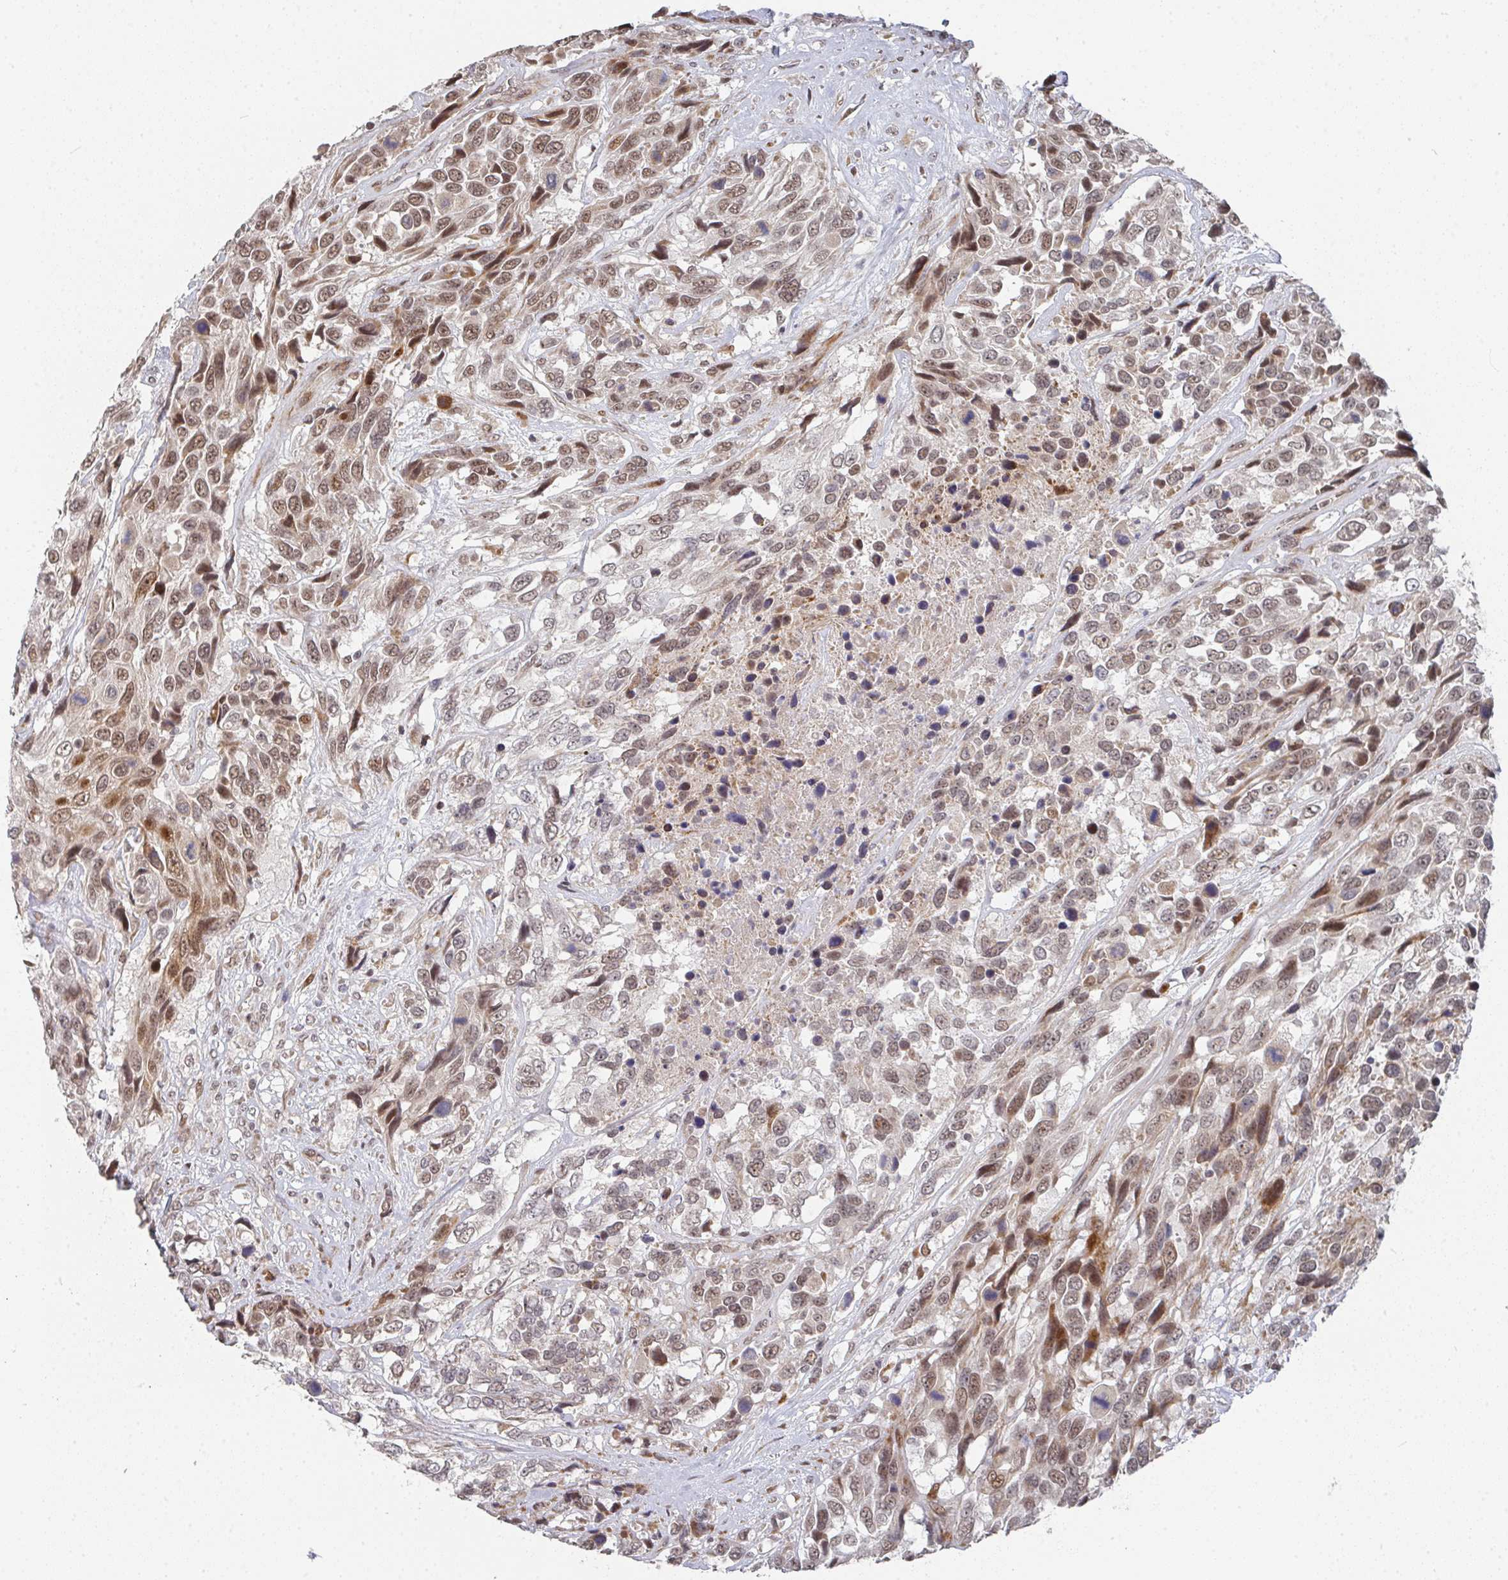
{"staining": {"intensity": "moderate", "quantity": ">75%", "location": "cytoplasmic/membranous,nuclear"}, "tissue": "urothelial cancer", "cell_type": "Tumor cells", "image_type": "cancer", "snomed": [{"axis": "morphology", "description": "Urothelial carcinoma, High grade"}, {"axis": "topography", "description": "Urinary bladder"}], "caption": "An immunohistochemistry histopathology image of neoplastic tissue is shown. Protein staining in brown labels moderate cytoplasmic/membranous and nuclear positivity in urothelial carcinoma (high-grade) within tumor cells.", "gene": "RBBP5", "patient": {"sex": "female", "age": 70}}